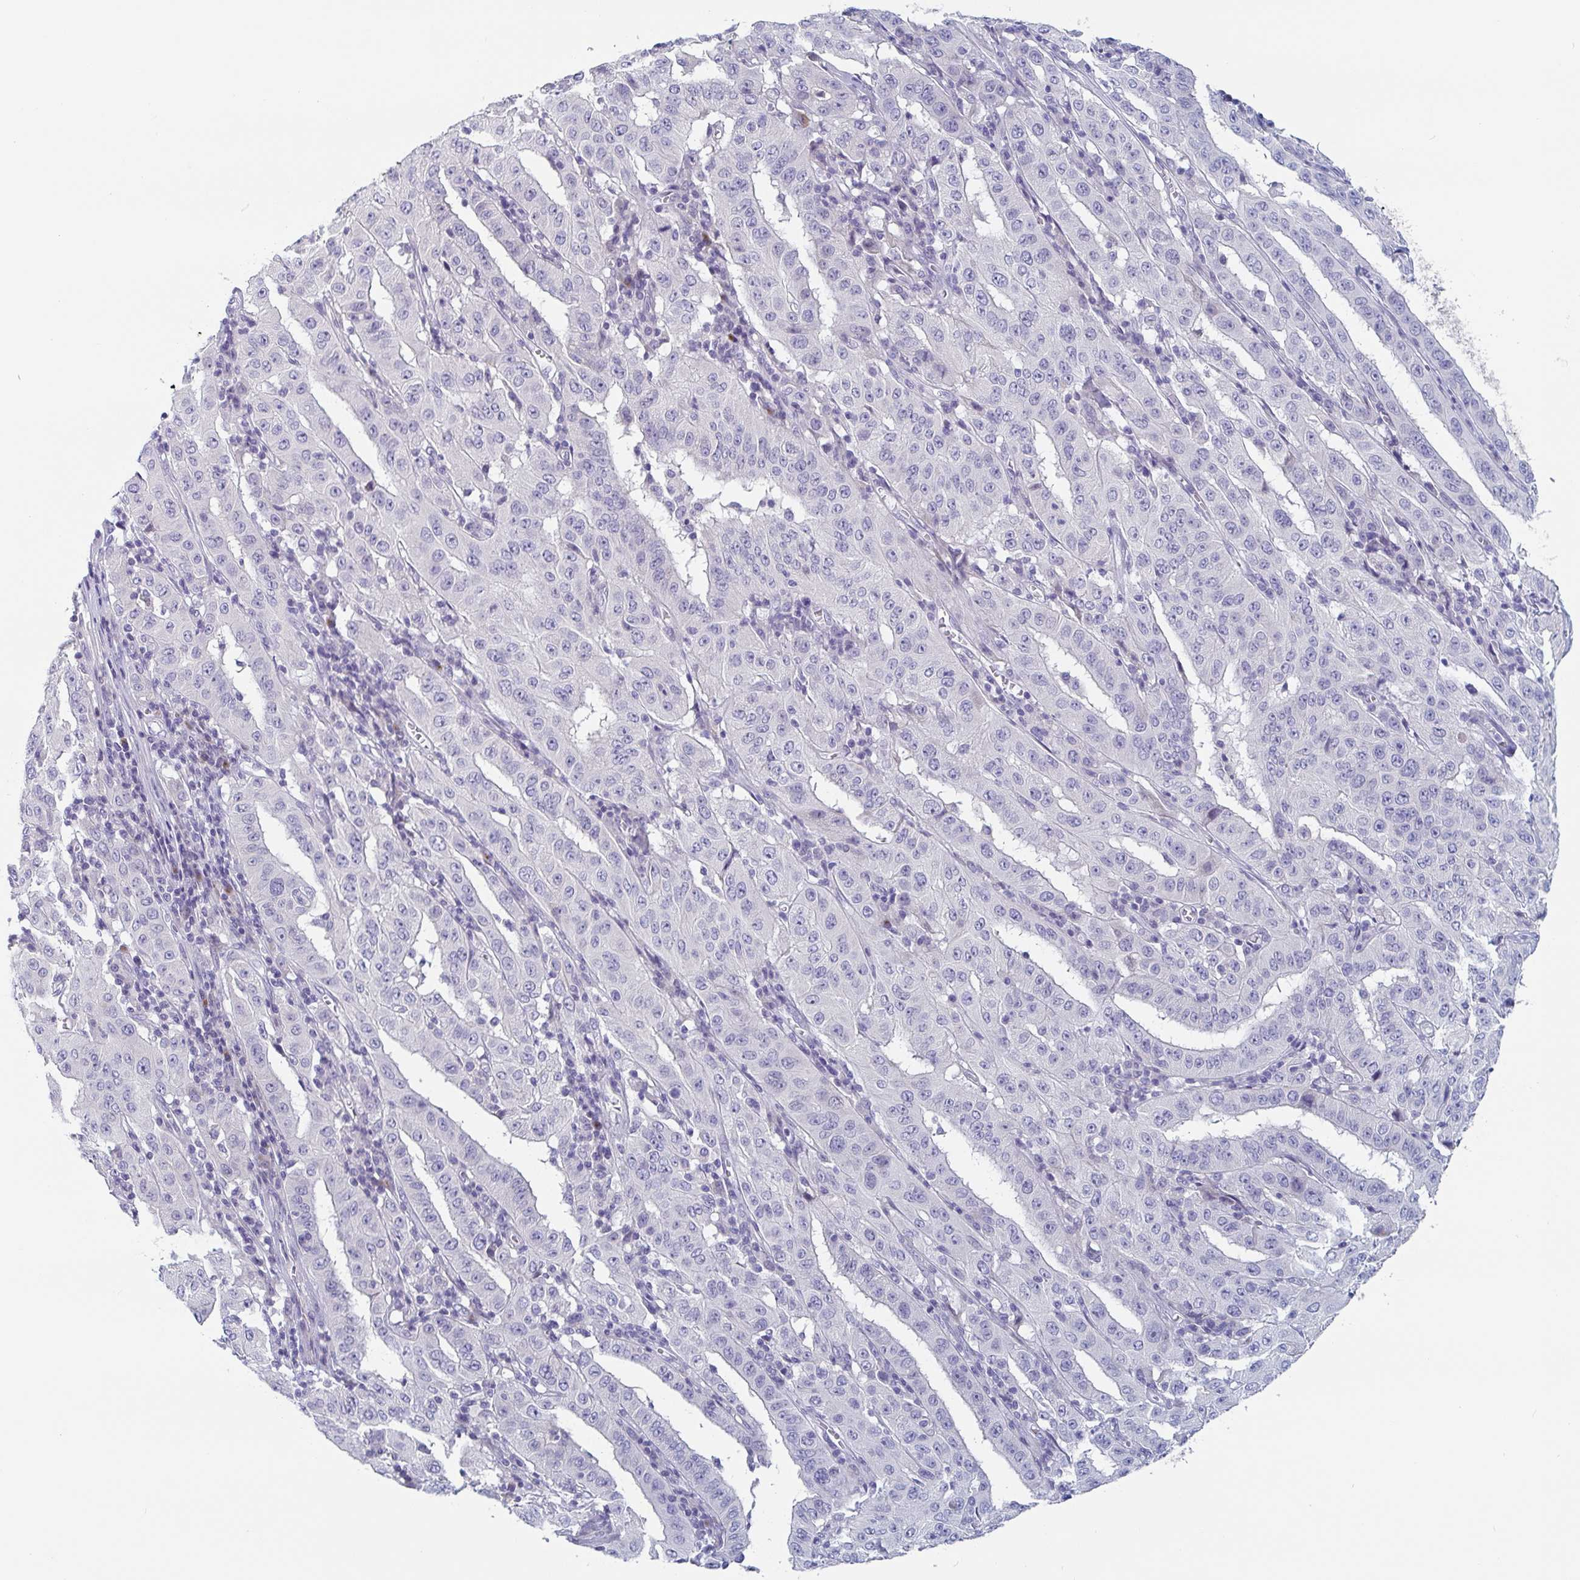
{"staining": {"intensity": "negative", "quantity": "none", "location": "none"}, "tissue": "pancreatic cancer", "cell_type": "Tumor cells", "image_type": "cancer", "snomed": [{"axis": "morphology", "description": "Adenocarcinoma, NOS"}, {"axis": "topography", "description": "Pancreas"}], "caption": "This is a image of immunohistochemistry staining of pancreatic cancer, which shows no positivity in tumor cells. (DAB (3,3'-diaminobenzidine) immunohistochemistry, high magnification).", "gene": "NT5C3B", "patient": {"sex": "male", "age": 63}}